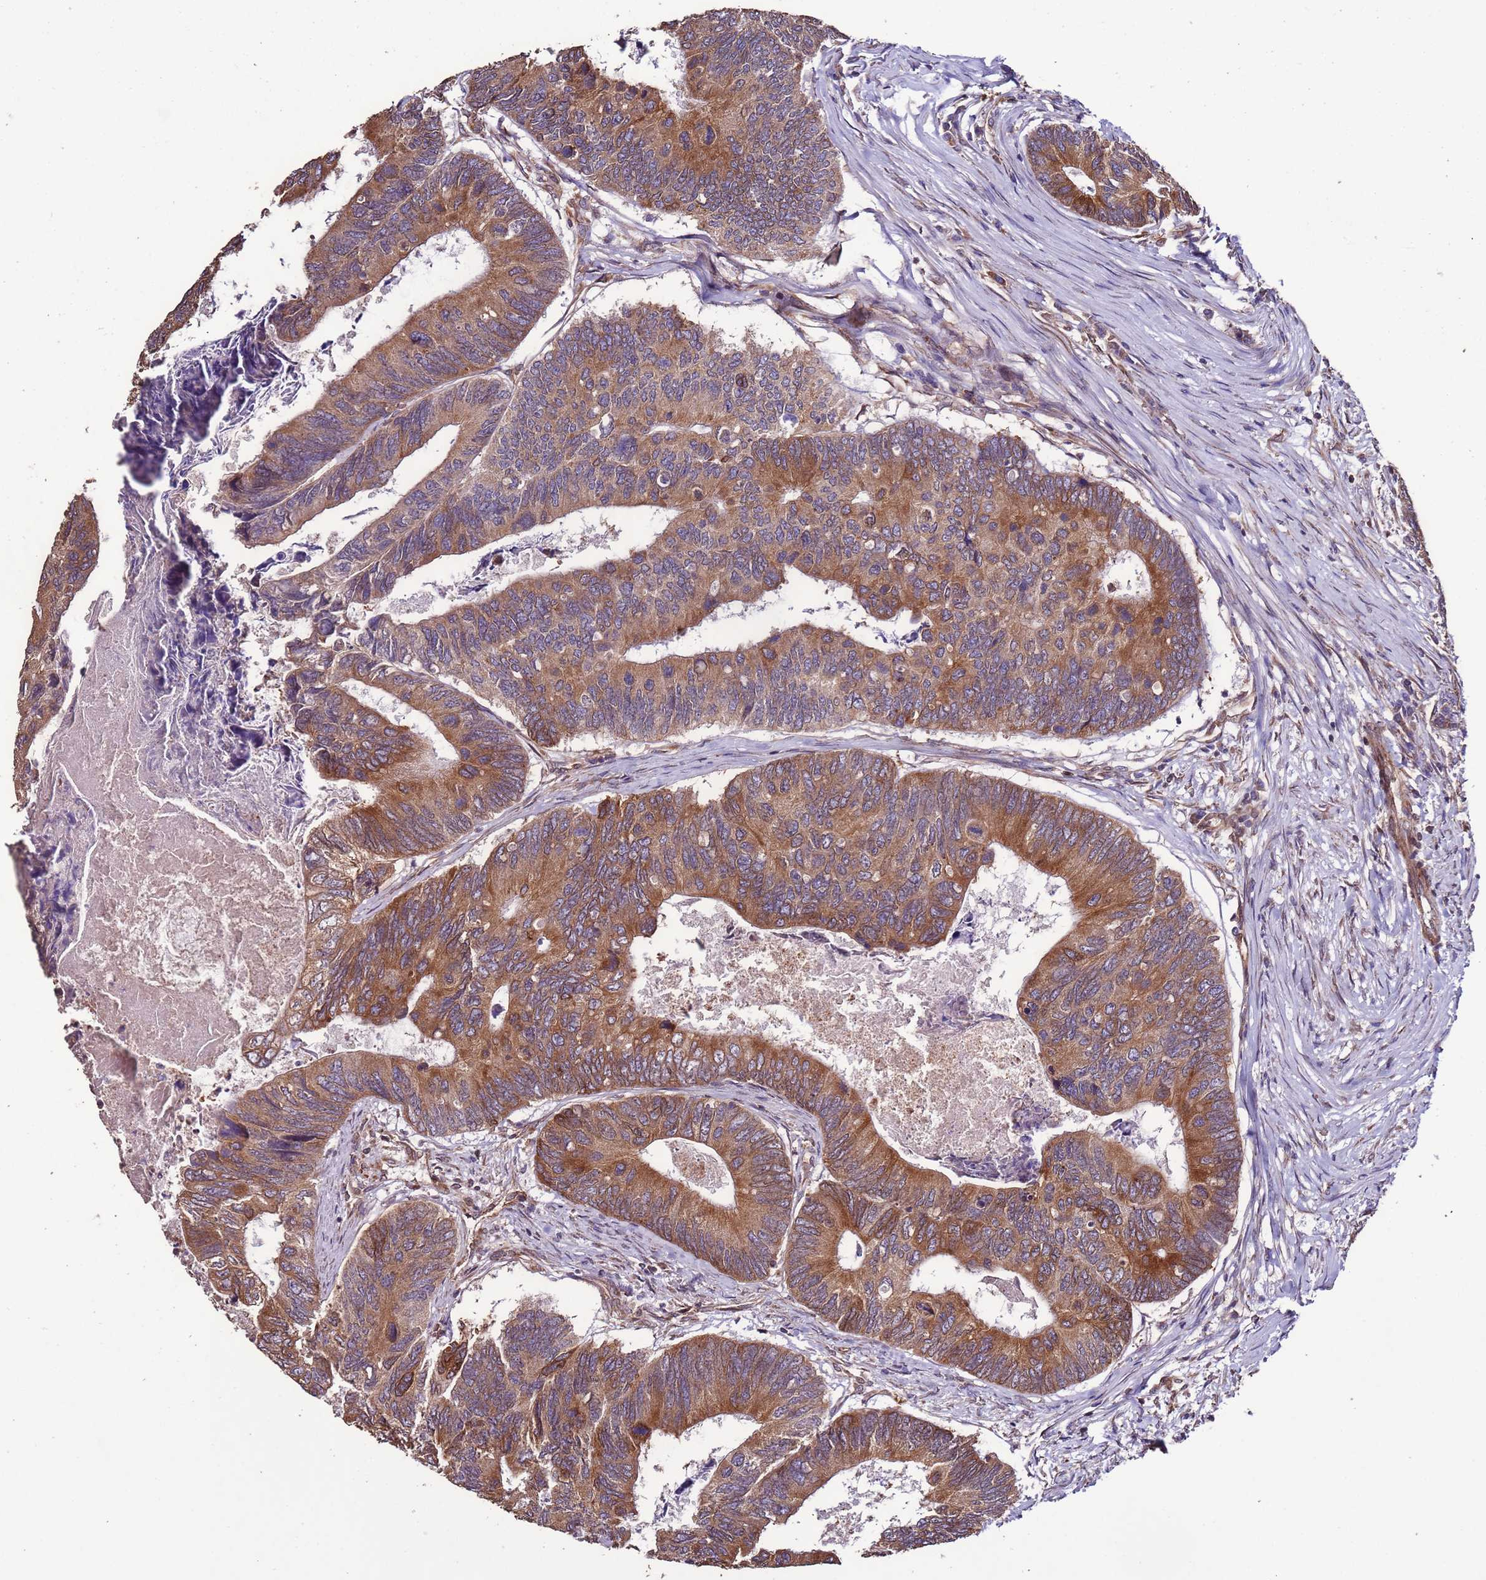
{"staining": {"intensity": "strong", "quantity": ">75%", "location": "cytoplasmic/membranous"}, "tissue": "colorectal cancer", "cell_type": "Tumor cells", "image_type": "cancer", "snomed": [{"axis": "morphology", "description": "Adenocarcinoma, NOS"}, {"axis": "topography", "description": "Colon"}], "caption": "Brown immunohistochemical staining in human colorectal cancer (adenocarcinoma) shows strong cytoplasmic/membranous expression in about >75% of tumor cells.", "gene": "SLC41A3", "patient": {"sex": "female", "age": 67}}